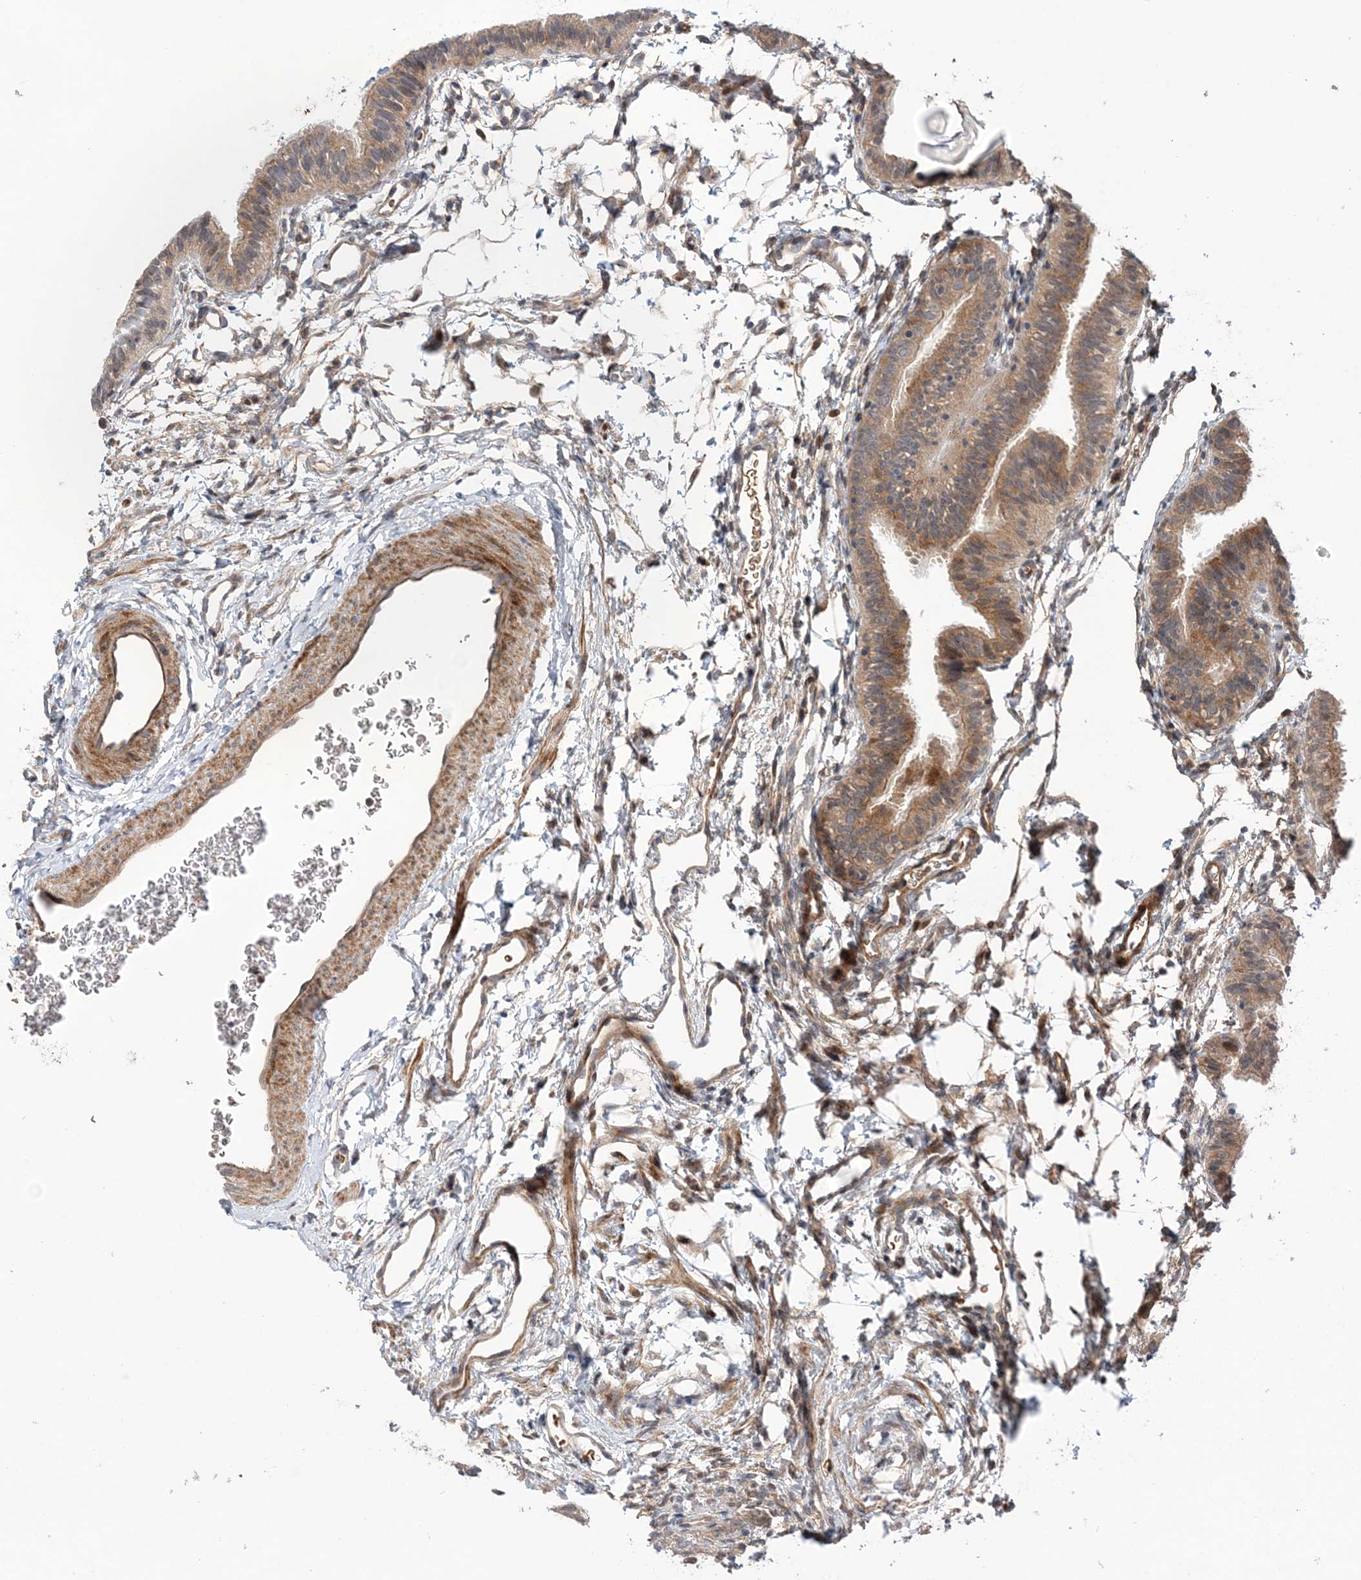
{"staining": {"intensity": "weak", "quantity": ">75%", "location": "cytoplasmic/membranous"}, "tissue": "fallopian tube", "cell_type": "Glandular cells", "image_type": "normal", "snomed": [{"axis": "morphology", "description": "Normal tissue, NOS"}, {"axis": "topography", "description": "Fallopian tube"}], "caption": "Fallopian tube stained with immunohistochemistry exhibits weak cytoplasmic/membranous staining in approximately >75% of glandular cells. The staining was performed using DAB (3,3'-diaminobenzidine) to visualize the protein expression in brown, while the nuclei were stained in blue with hematoxylin (Magnification: 20x).", "gene": "UBTD2", "patient": {"sex": "female", "age": 35}}